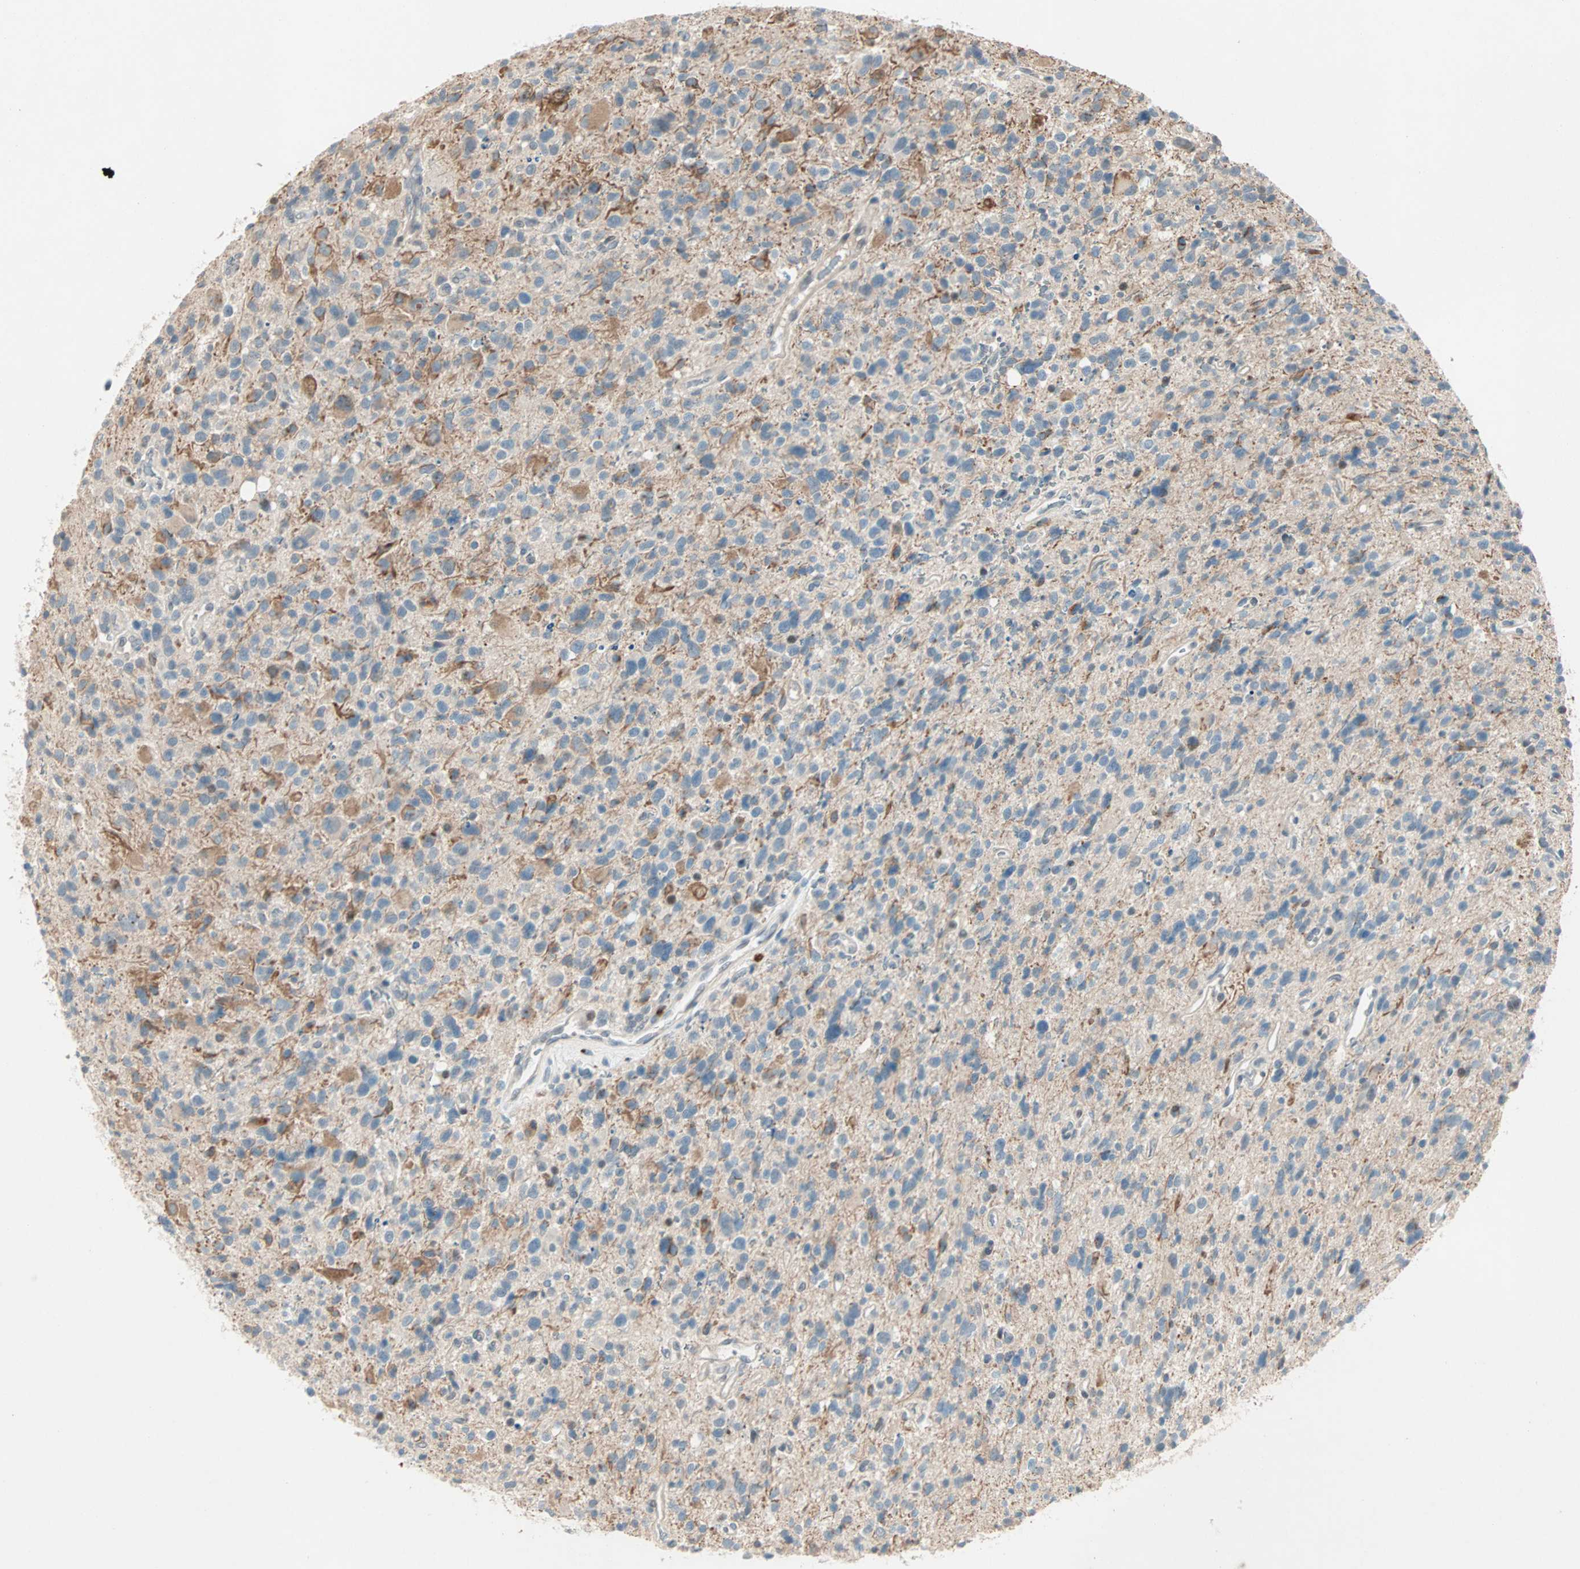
{"staining": {"intensity": "negative", "quantity": "none", "location": "none"}, "tissue": "glioma", "cell_type": "Tumor cells", "image_type": "cancer", "snomed": [{"axis": "morphology", "description": "Glioma, malignant, High grade"}, {"axis": "topography", "description": "Brain"}], "caption": "This micrograph is of malignant high-grade glioma stained with IHC to label a protein in brown with the nuclei are counter-stained blue. There is no staining in tumor cells. Brightfield microscopy of immunohistochemistry (IHC) stained with DAB (brown) and hematoxylin (blue), captured at high magnification.", "gene": "RTL6", "patient": {"sex": "male", "age": 48}}